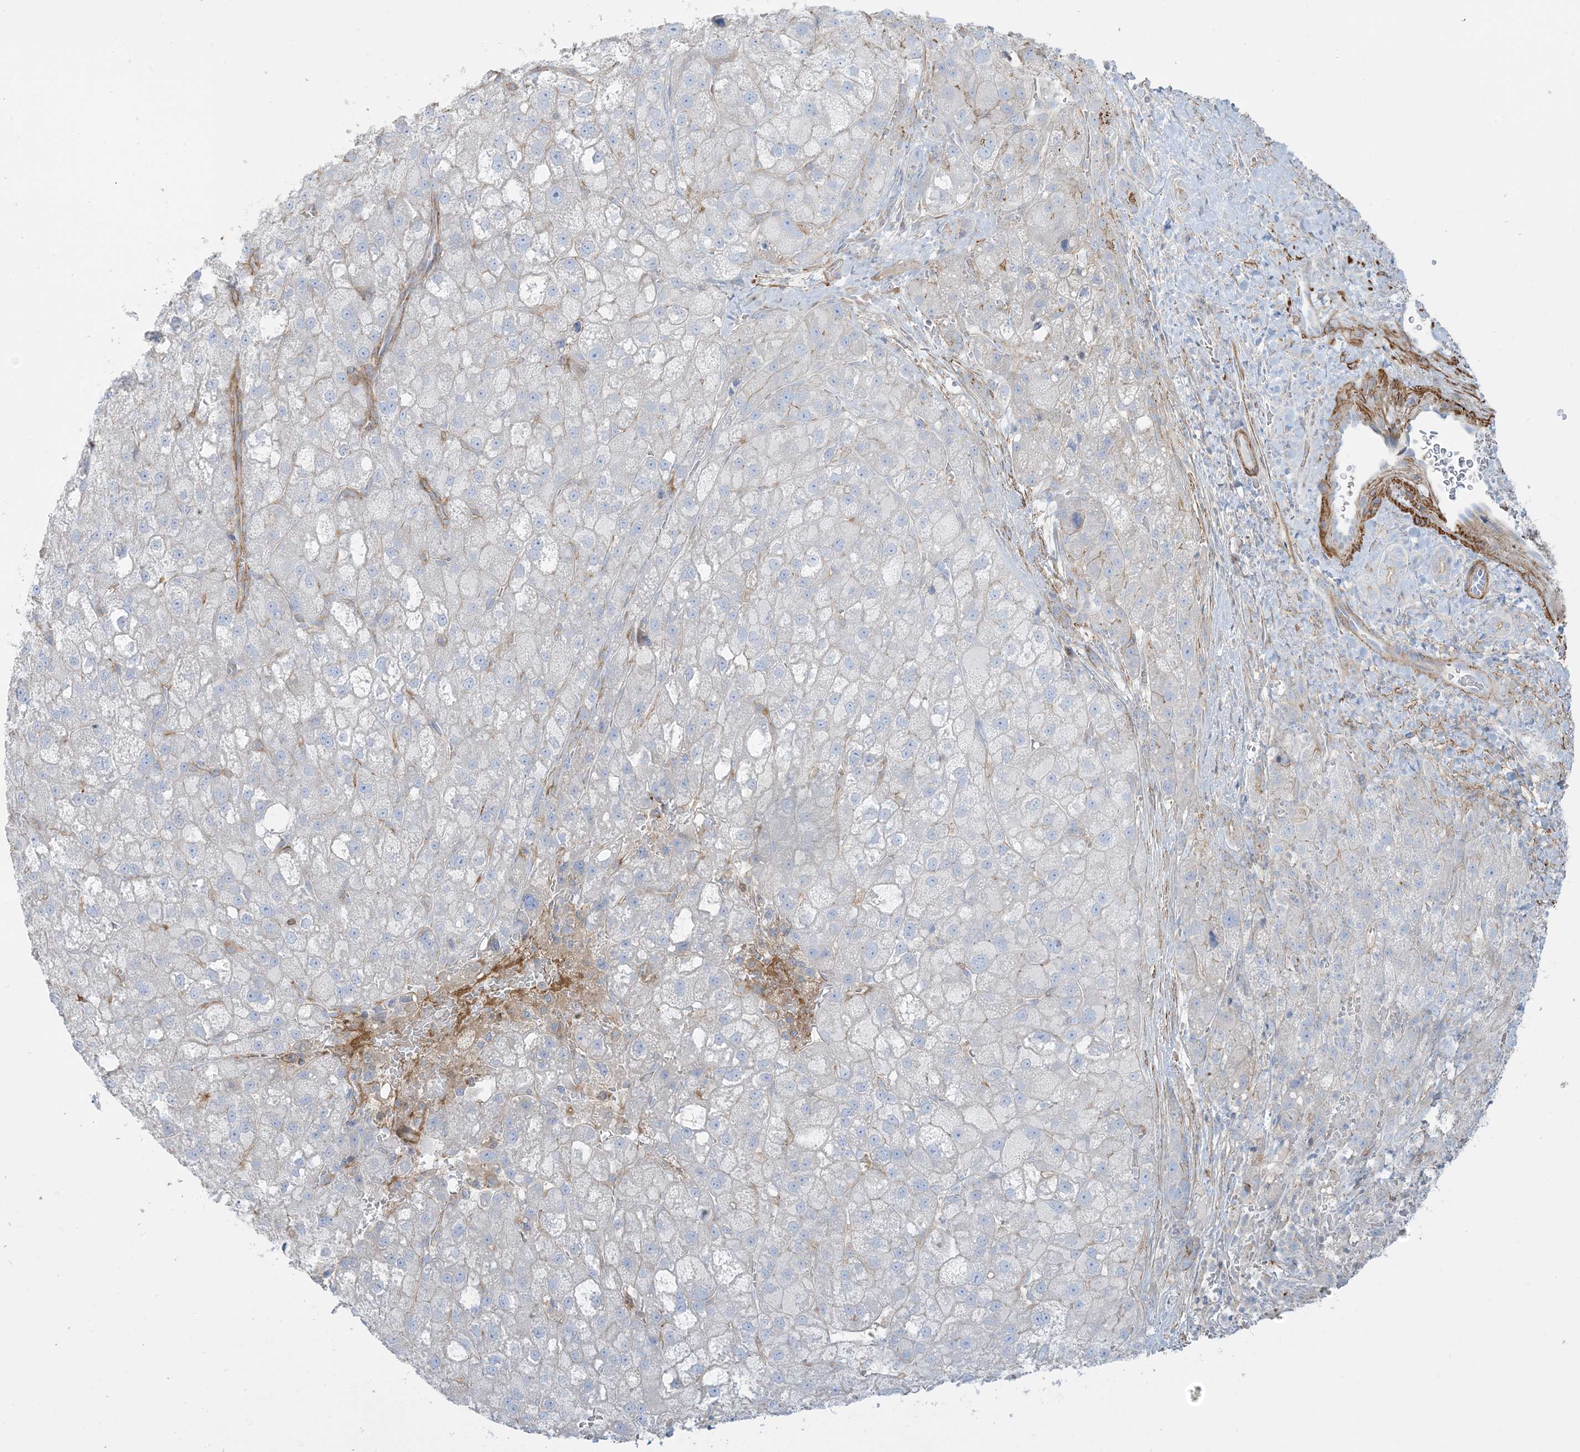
{"staining": {"intensity": "negative", "quantity": "none", "location": "none"}, "tissue": "liver cancer", "cell_type": "Tumor cells", "image_type": "cancer", "snomed": [{"axis": "morphology", "description": "Carcinoma, Hepatocellular, NOS"}, {"axis": "topography", "description": "Liver"}], "caption": "The photomicrograph displays no staining of tumor cells in liver cancer (hepatocellular carcinoma).", "gene": "GTF3C2", "patient": {"sex": "male", "age": 57}}